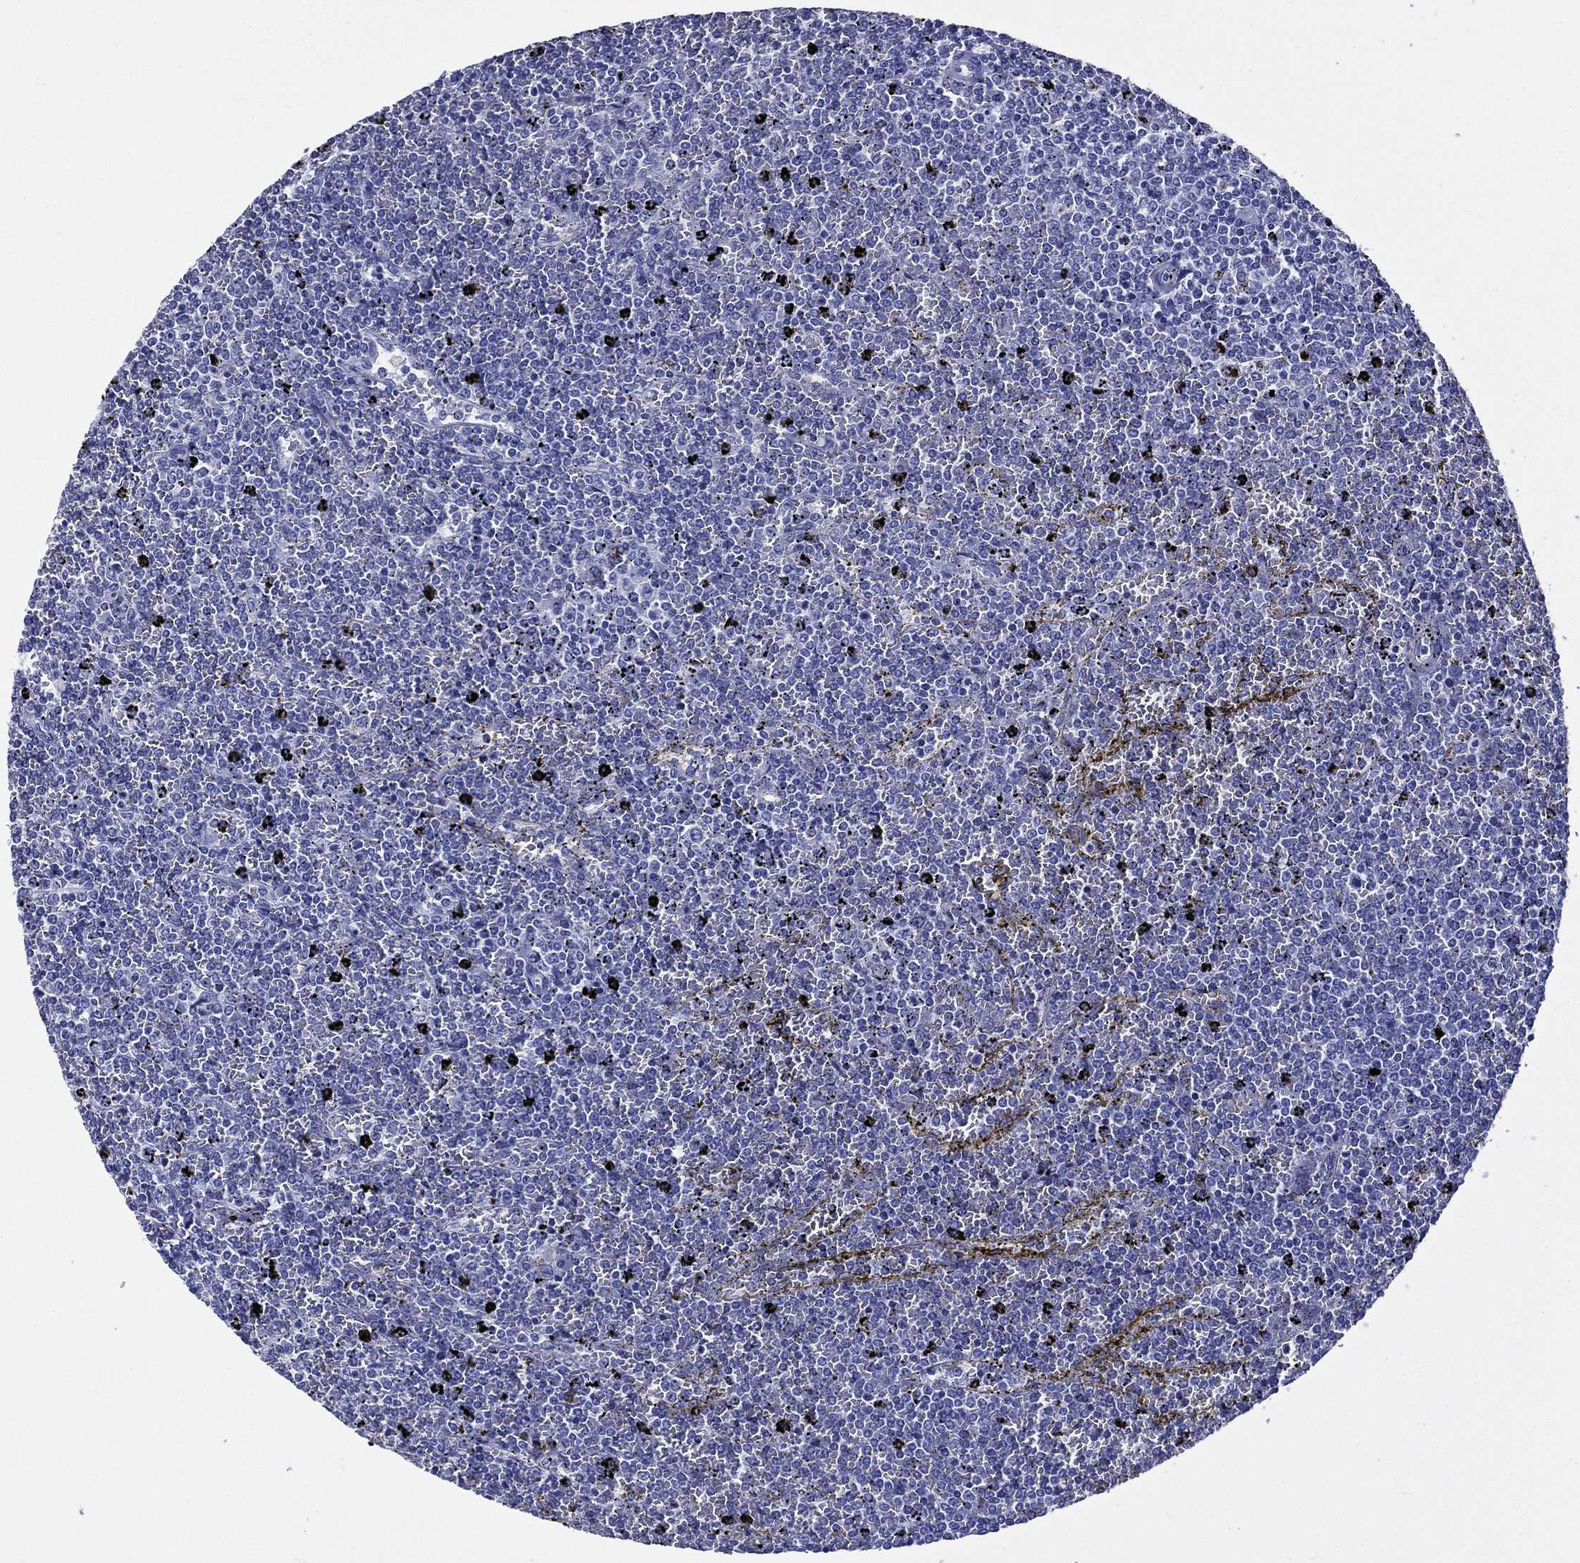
{"staining": {"intensity": "negative", "quantity": "none", "location": "none"}, "tissue": "lymphoma", "cell_type": "Tumor cells", "image_type": "cancer", "snomed": [{"axis": "morphology", "description": "Malignant lymphoma, non-Hodgkin's type, Low grade"}, {"axis": "topography", "description": "Spleen"}], "caption": "An image of low-grade malignant lymphoma, non-Hodgkin's type stained for a protein displays no brown staining in tumor cells.", "gene": "ACE2", "patient": {"sex": "female", "age": 77}}